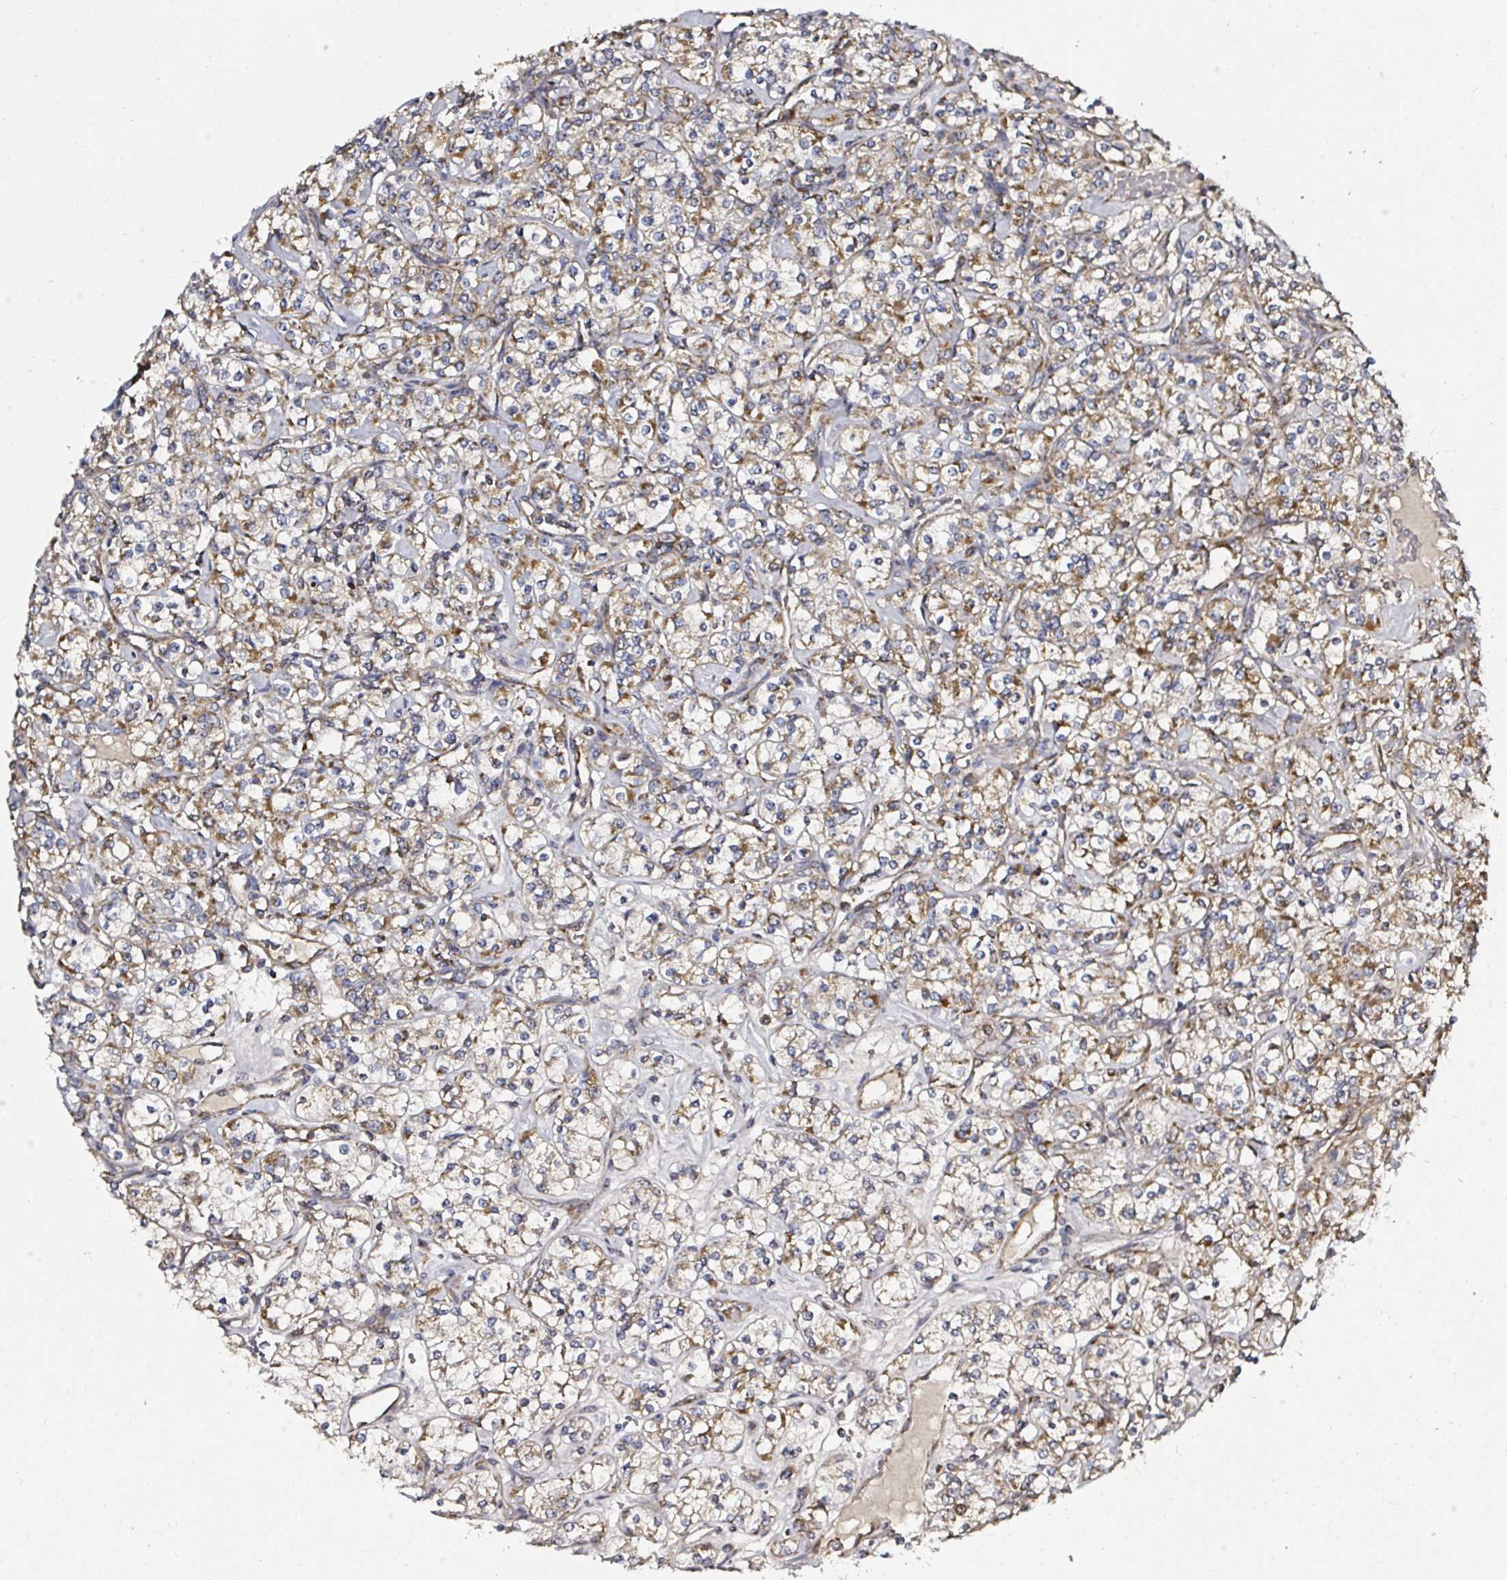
{"staining": {"intensity": "moderate", "quantity": ">75%", "location": "cytoplasmic/membranous"}, "tissue": "renal cancer", "cell_type": "Tumor cells", "image_type": "cancer", "snomed": [{"axis": "morphology", "description": "Adenocarcinoma, NOS"}, {"axis": "topography", "description": "Kidney"}], "caption": "Protein positivity by immunohistochemistry reveals moderate cytoplasmic/membranous expression in about >75% of tumor cells in renal cancer (adenocarcinoma). The staining was performed using DAB, with brown indicating positive protein expression. Nuclei are stained blue with hematoxylin.", "gene": "ATAD3B", "patient": {"sex": "male", "age": 77}}